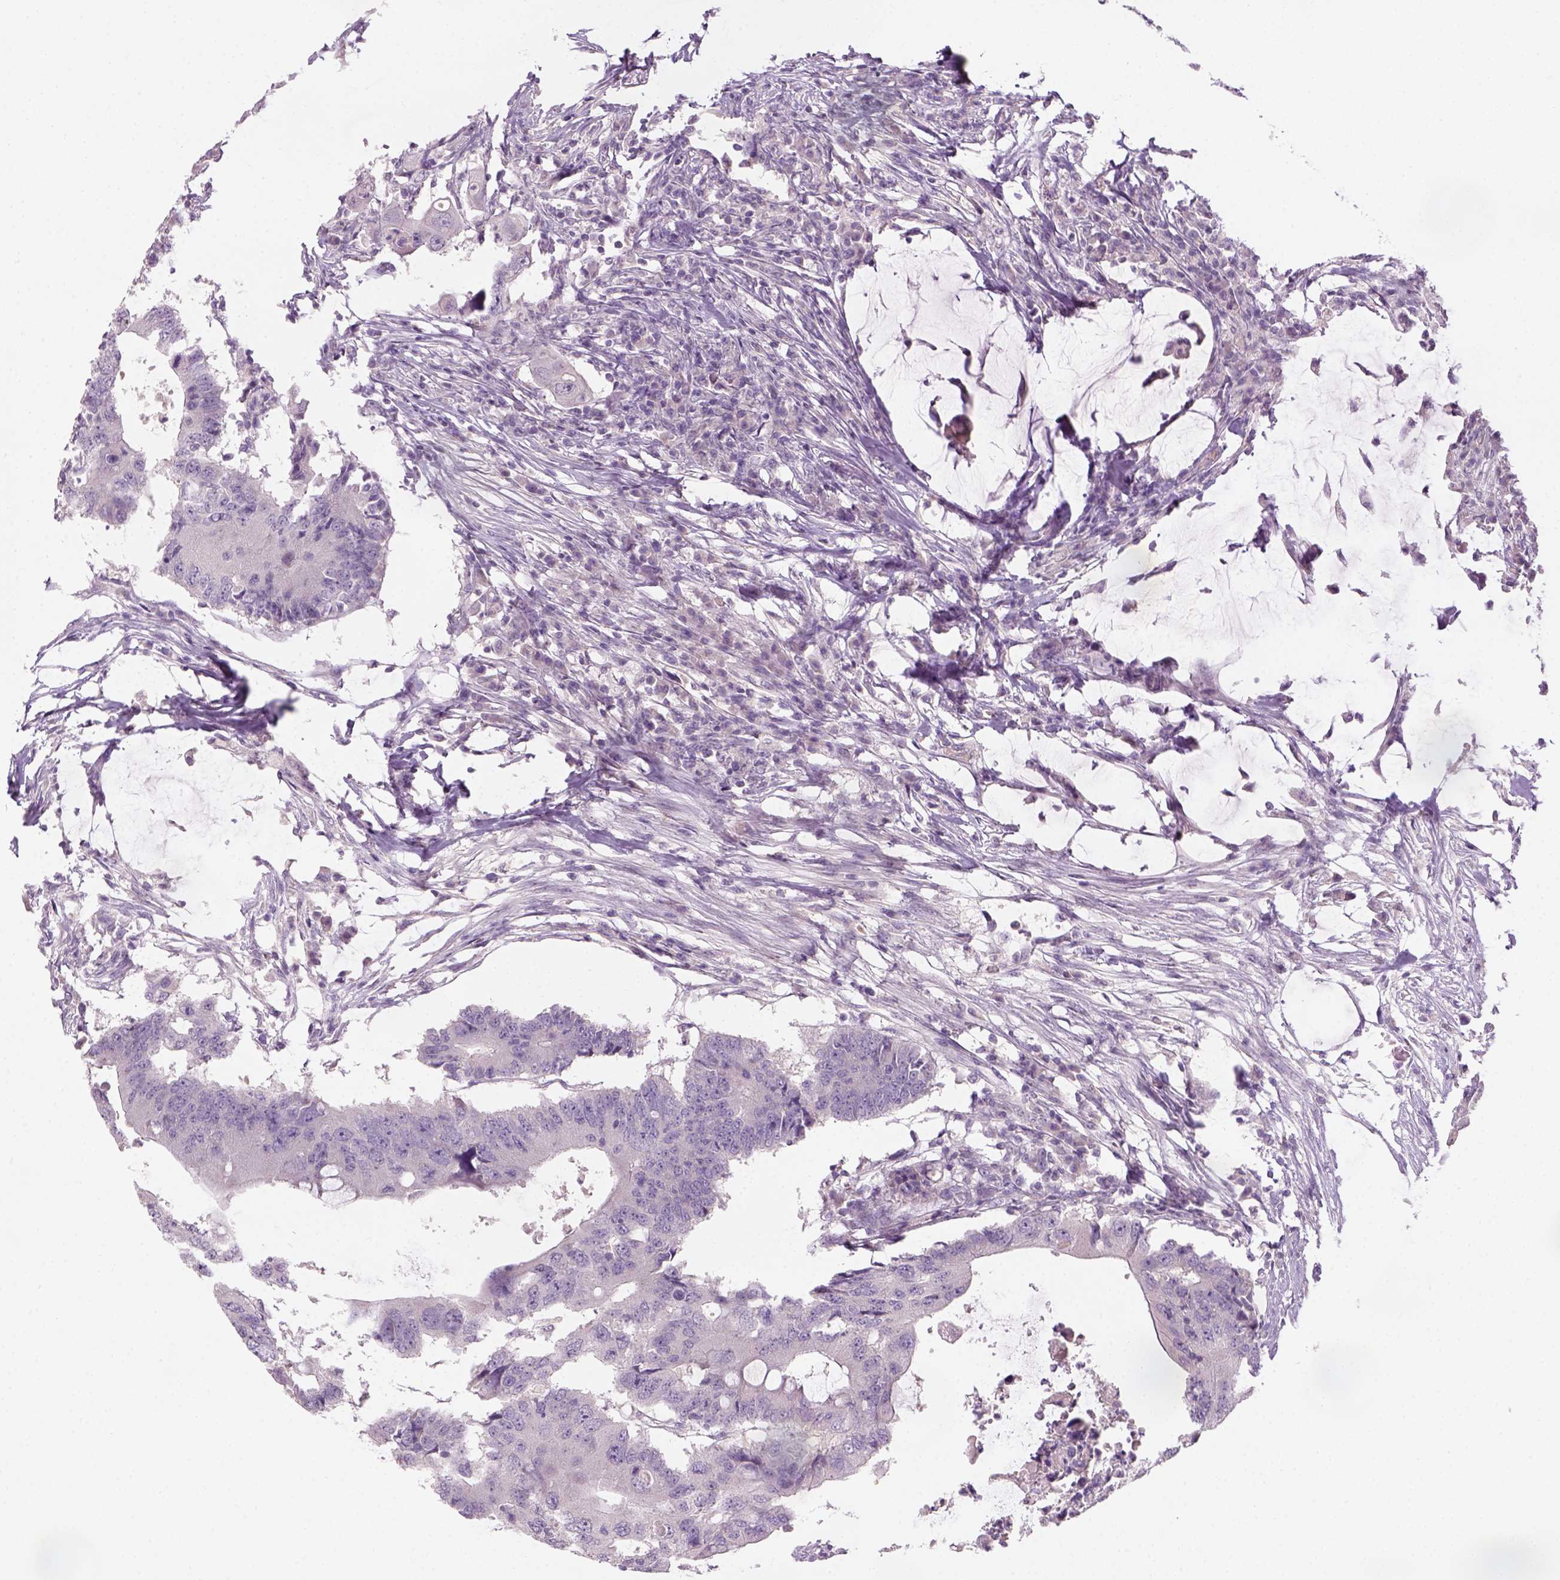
{"staining": {"intensity": "negative", "quantity": "none", "location": "none"}, "tissue": "colorectal cancer", "cell_type": "Tumor cells", "image_type": "cancer", "snomed": [{"axis": "morphology", "description": "Adenocarcinoma, NOS"}, {"axis": "topography", "description": "Colon"}], "caption": "Micrograph shows no protein expression in tumor cells of colorectal cancer tissue.", "gene": "GFI1B", "patient": {"sex": "male", "age": 71}}